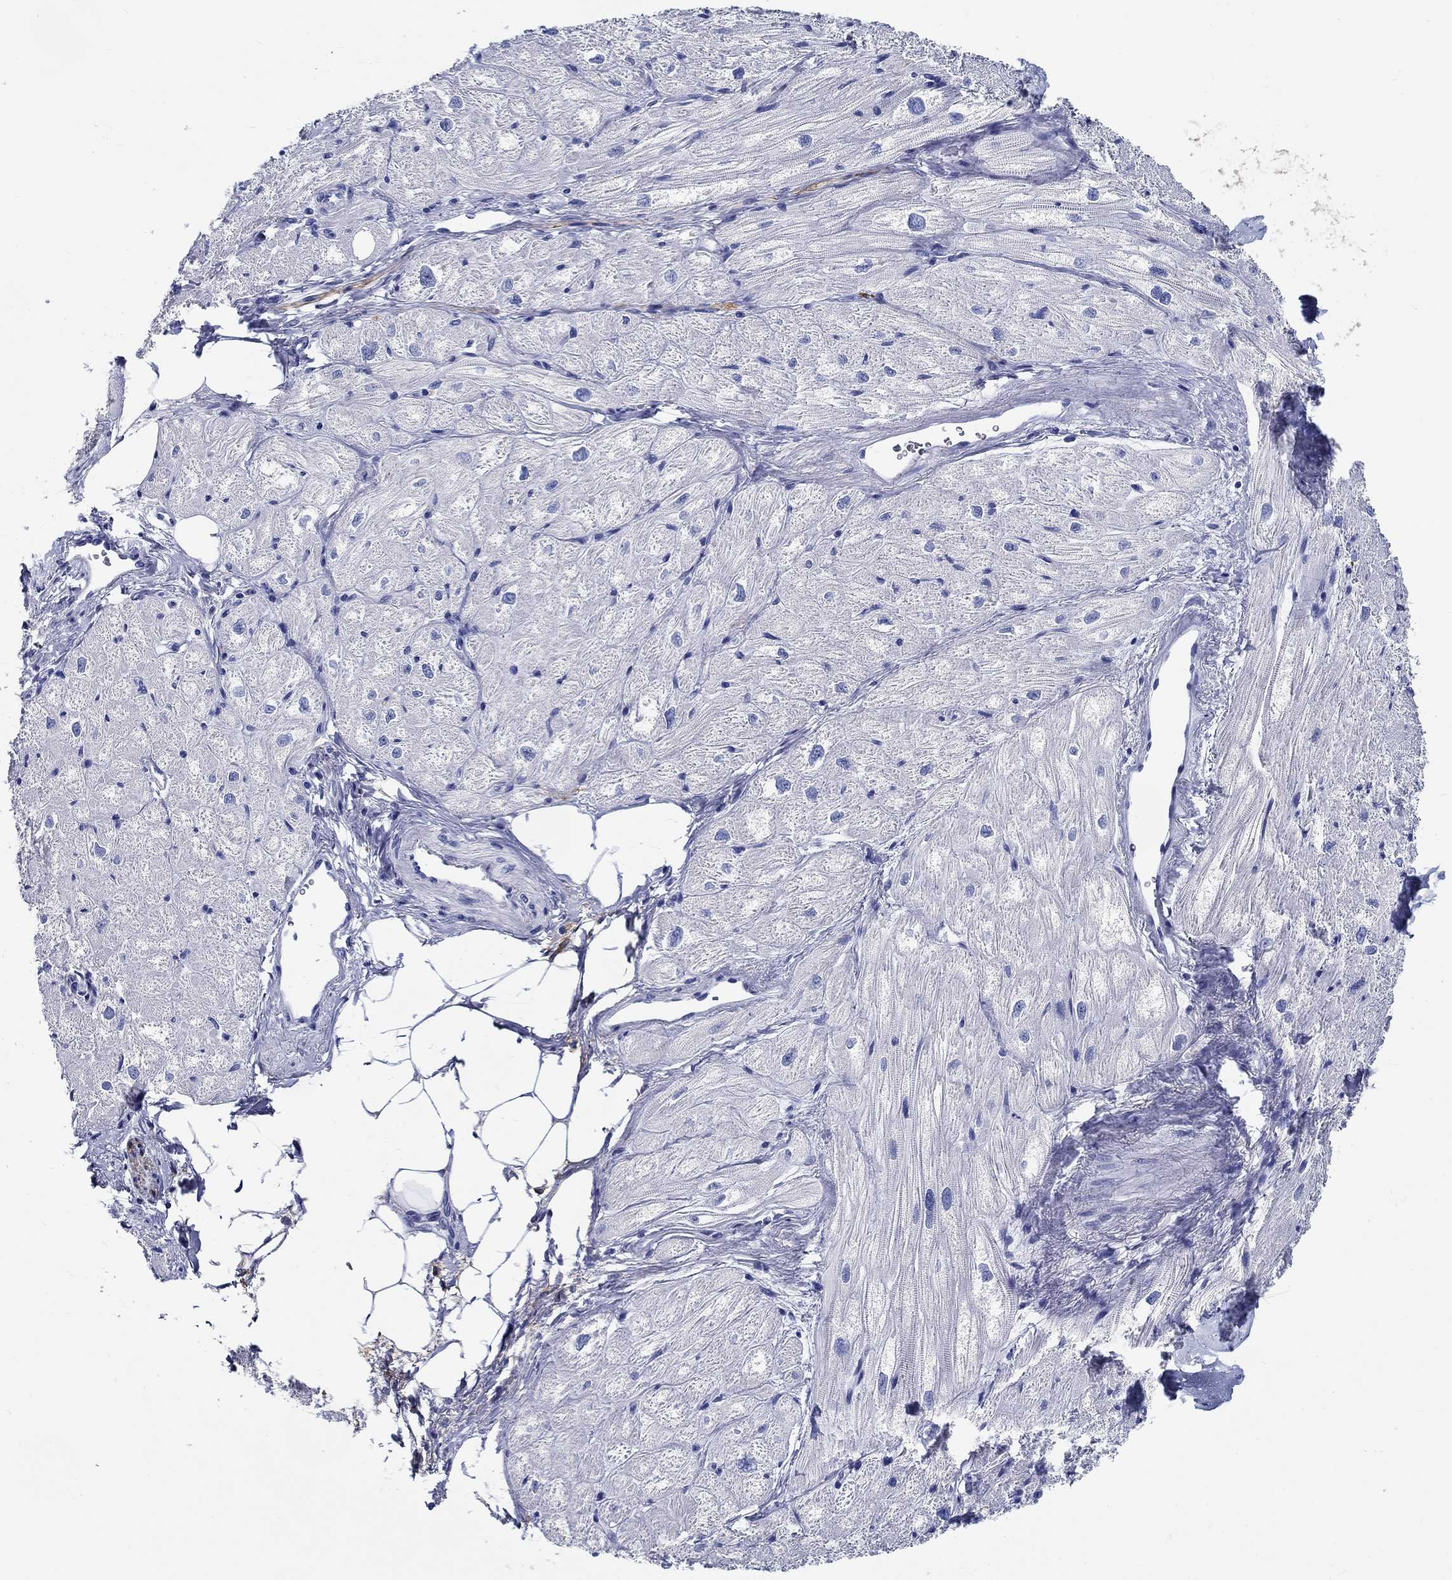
{"staining": {"intensity": "negative", "quantity": "none", "location": "none"}, "tissue": "heart muscle", "cell_type": "Cardiomyocytes", "image_type": "normal", "snomed": [{"axis": "morphology", "description": "Normal tissue, NOS"}, {"axis": "topography", "description": "Heart"}], "caption": "Benign heart muscle was stained to show a protein in brown. There is no significant positivity in cardiomyocytes.", "gene": "FBXO2", "patient": {"sex": "male", "age": 57}}